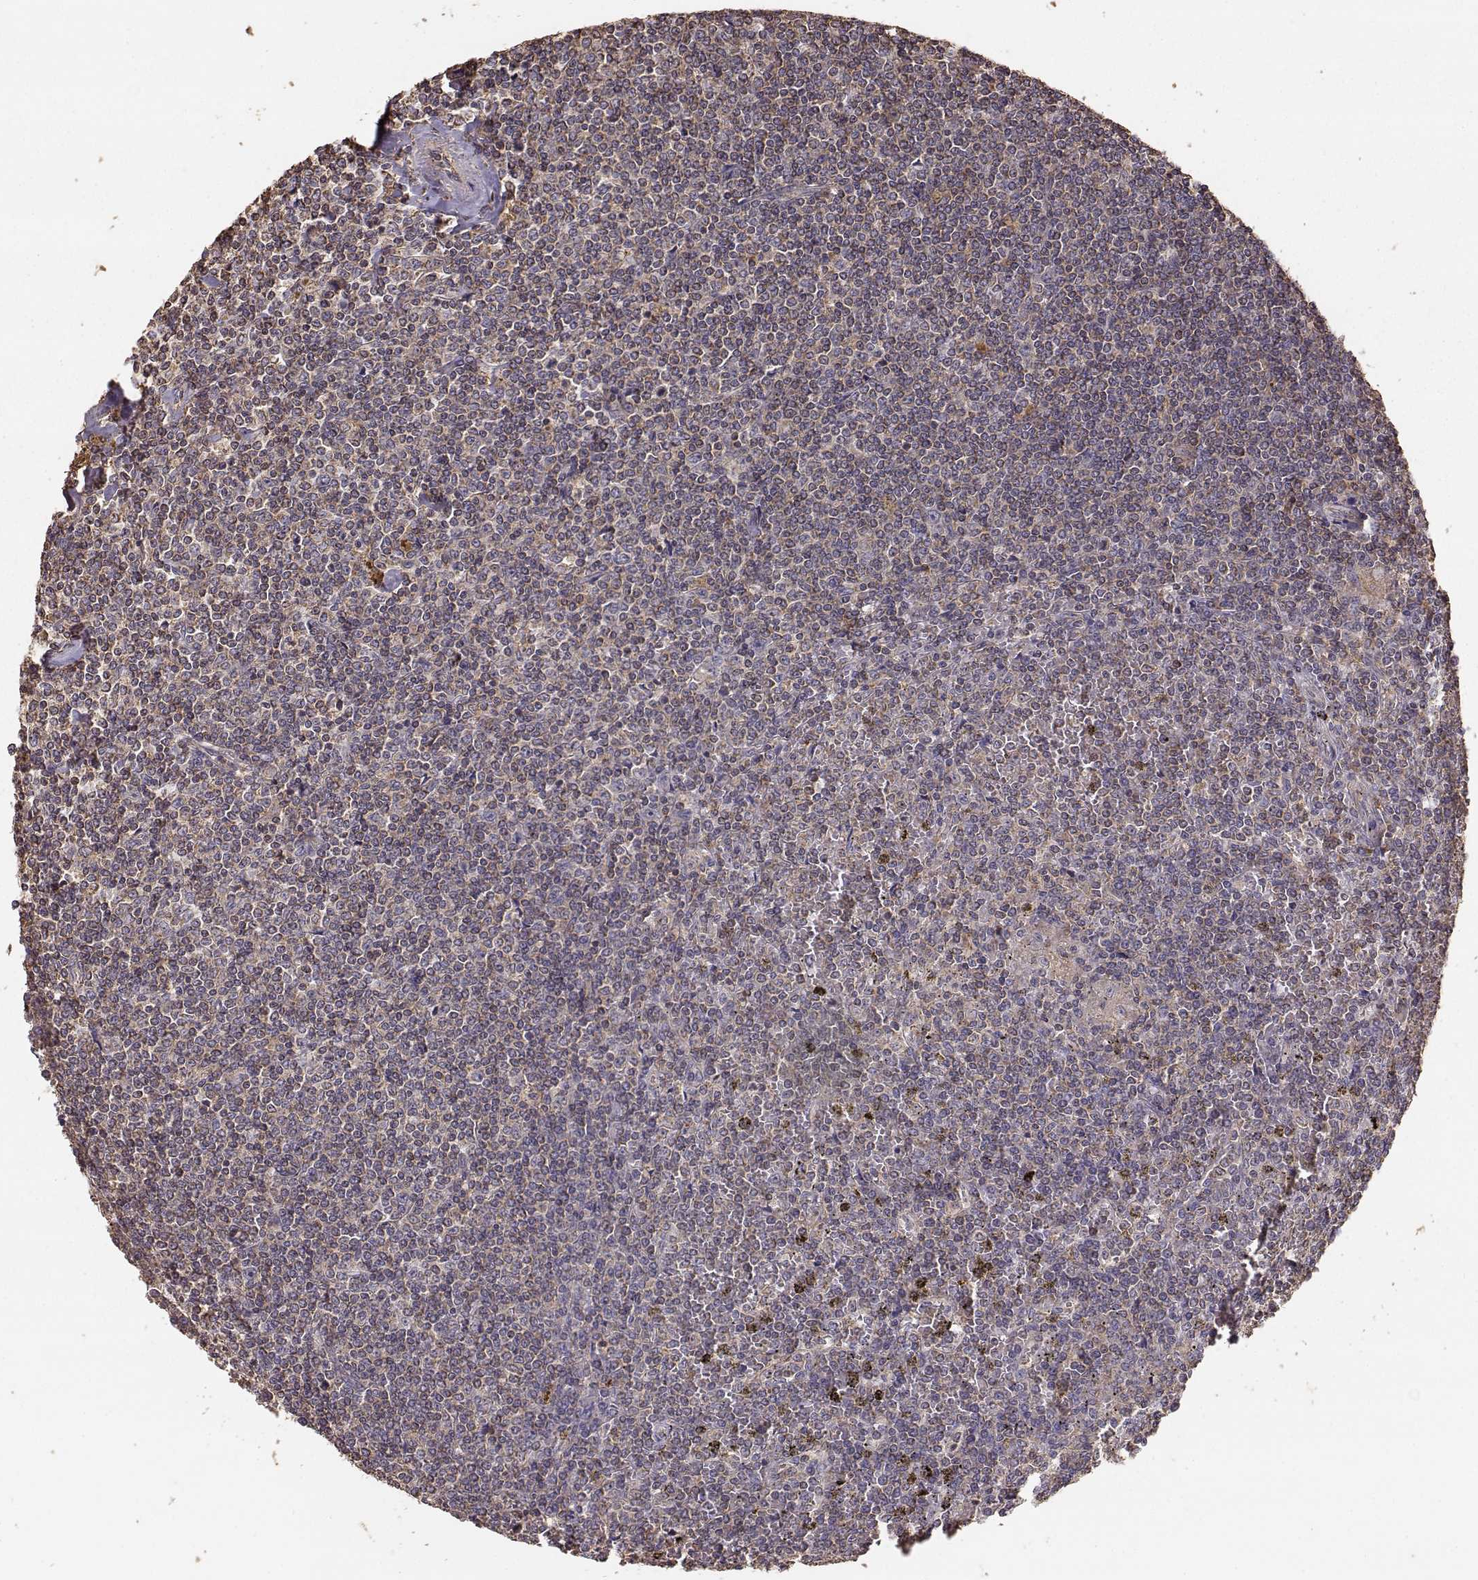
{"staining": {"intensity": "weak", "quantity": ">75%", "location": "cytoplasmic/membranous"}, "tissue": "lymphoma", "cell_type": "Tumor cells", "image_type": "cancer", "snomed": [{"axis": "morphology", "description": "Malignant lymphoma, non-Hodgkin's type, Low grade"}, {"axis": "topography", "description": "Spleen"}], "caption": "A brown stain labels weak cytoplasmic/membranous staining of a protein in low-grade malignant lymphoma, non-Hodgkin's type tumor cells.", "gene": "TARS3", "patient": {"sex": "female", "age": 19}}